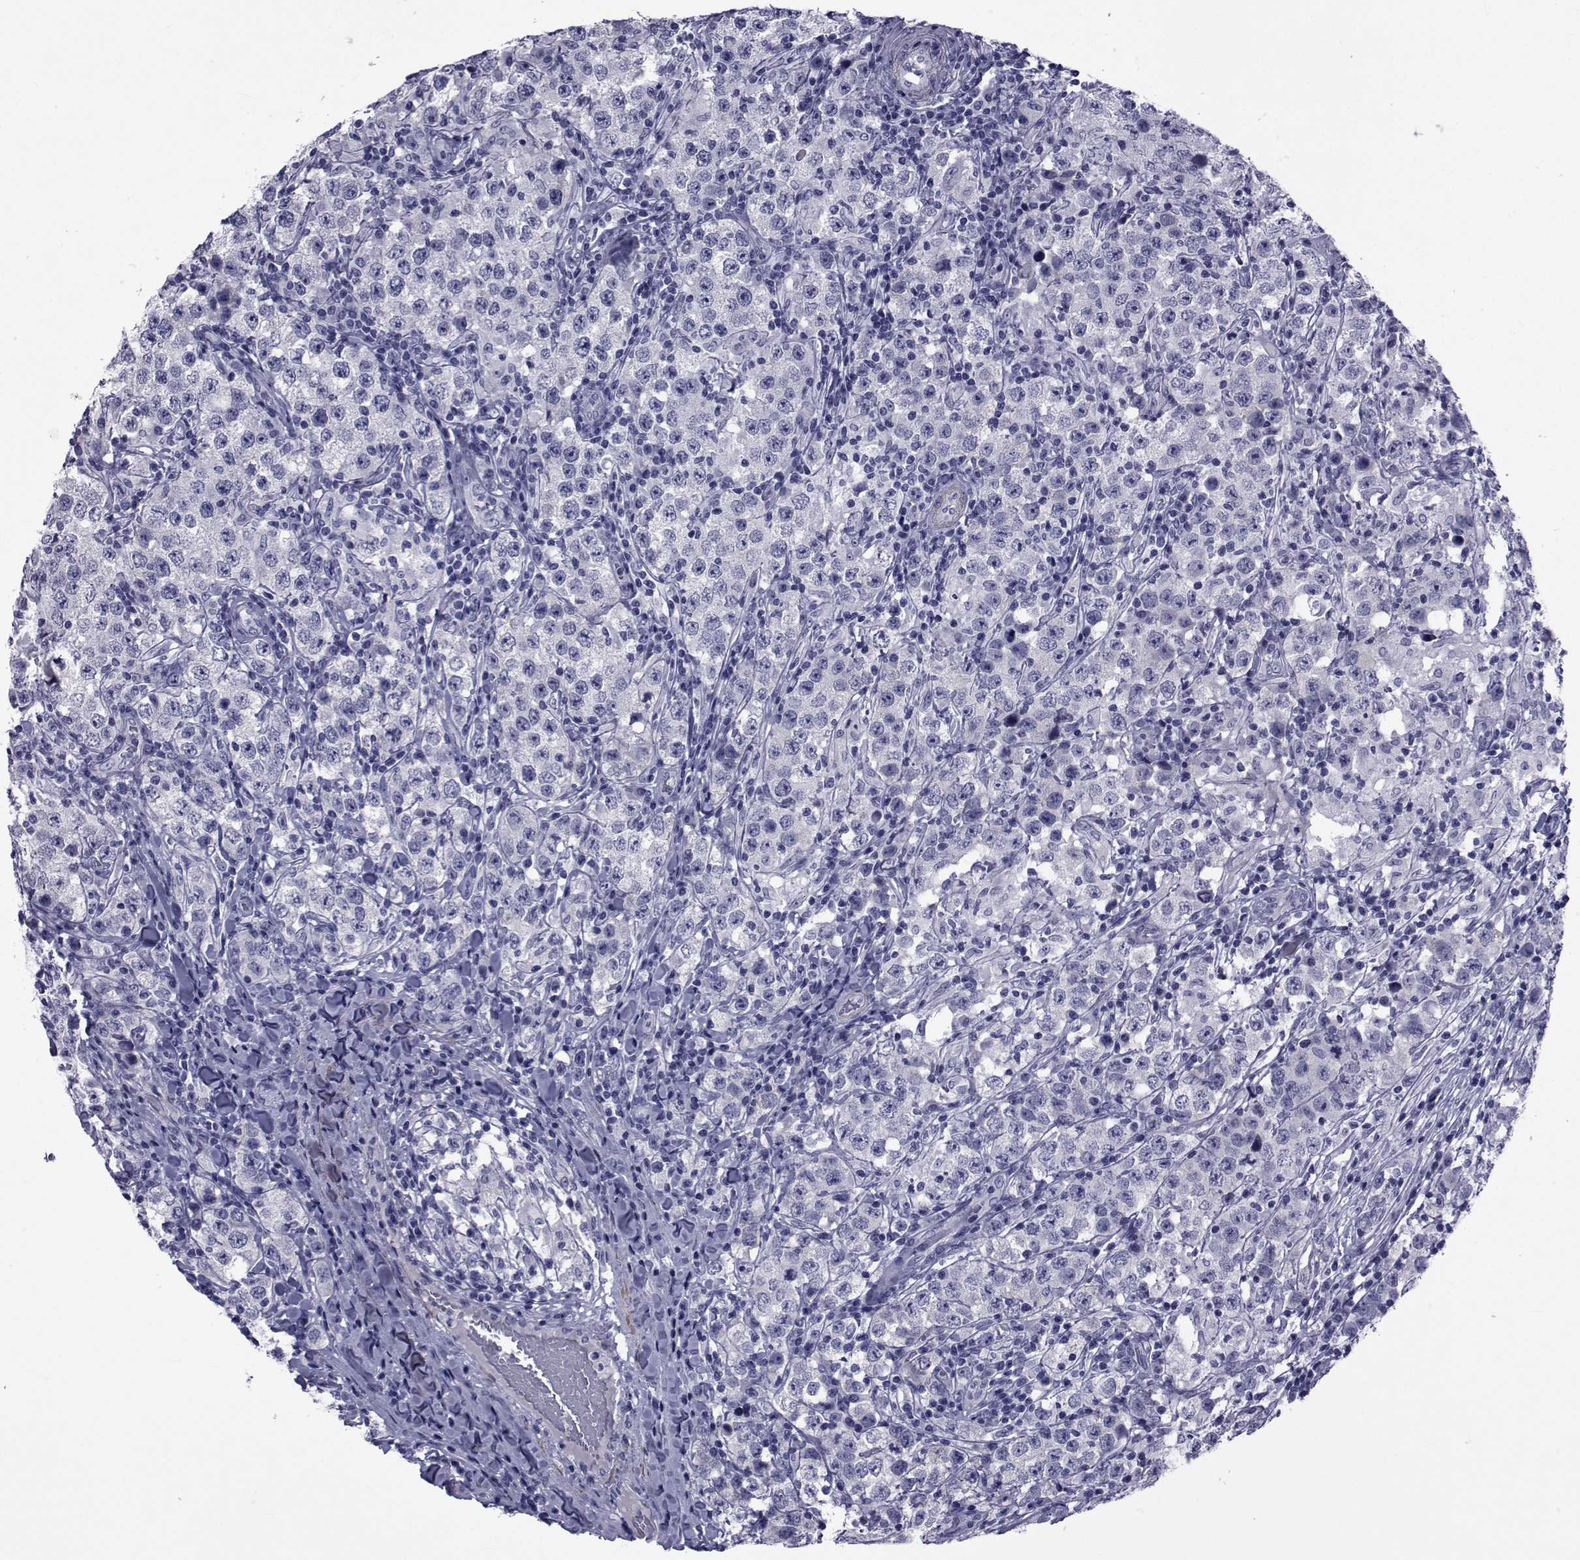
{"staining": {"intensity": "negative", "quantity": "none", "location": "none"}, "tissue": "testis cancer", "cell_type": "Tumor cells", "image_type": "cancer", "snomed": [{"axis": "morphology", "description": "Seminoma, NOS"}, {"axis": "morphology", "description": "Carcinoma, Embryonal, NOS"}, {"axis": "topography", "description": "Testis"}], "caption": "Immunohistochemistry (IHC) of seminoma (testis) shows no positivity in tumor cells.", "gene": "GKAP1", "patient": {"sex": "male", "age": 41}}